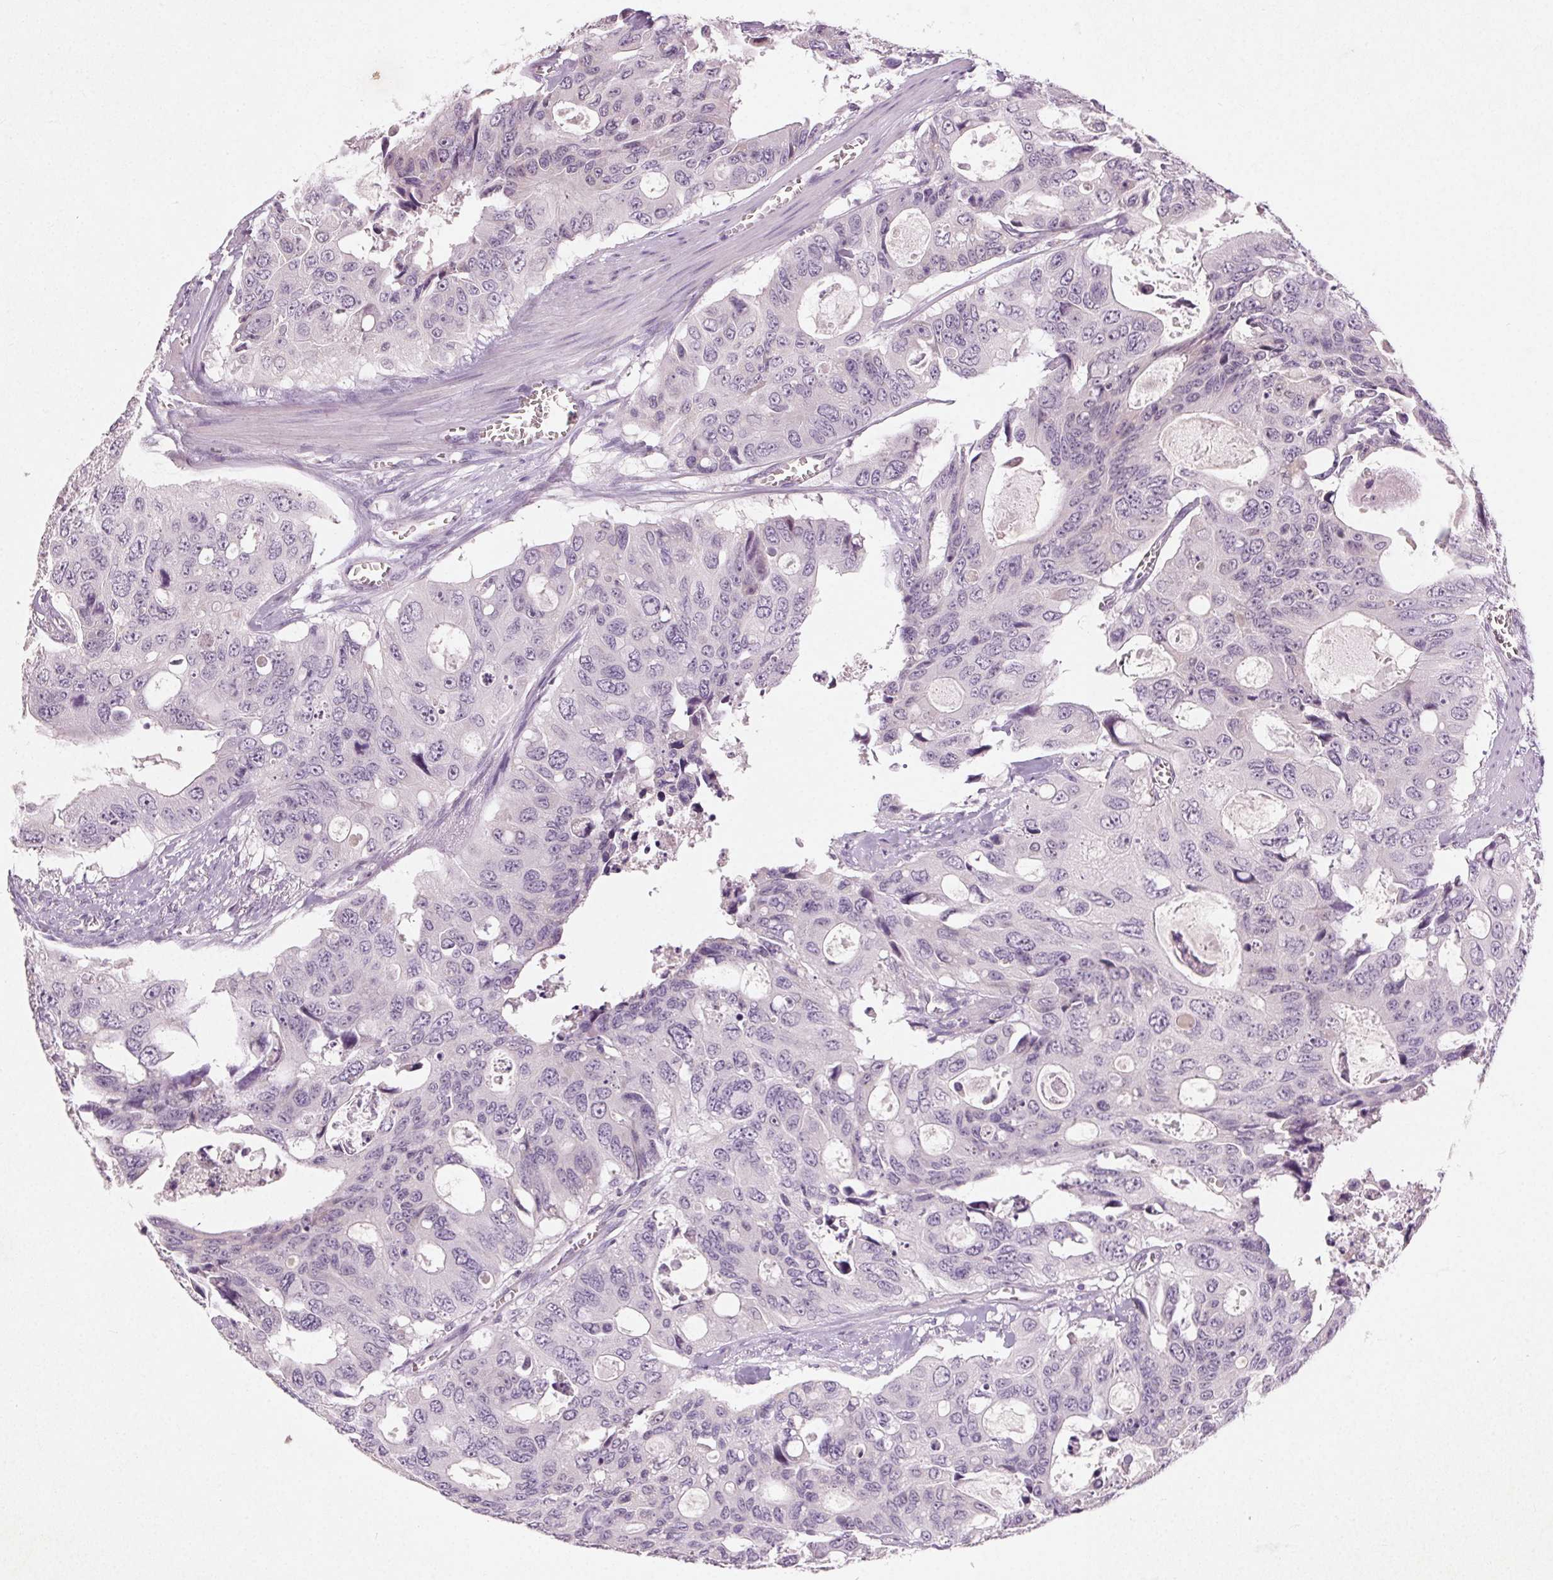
{"staining": {"intensity": "negative", "quantity": "none", "location": "none"}, "tissue": "colorectal cancer", "cell_type": "Tumor cells", "image_type": "cancer", "snomed": [{"axis": "morphology", "description": "Adenocarcinoma, NOS"}, {"axis": "topography", "description": "Rectum"}], "caption": "Immunohistochemistry photomicrograph of colorectal adenocarcinoma stained for a protein (brown), which exhibits no expression in tumor cells. (Stains: DAB IHC with hematoxylin counter stain, Microscopy: brightfield microscopy at high magnification).", "gene": "CLTRN", "patient": {"sex": "male", "age": 76}}